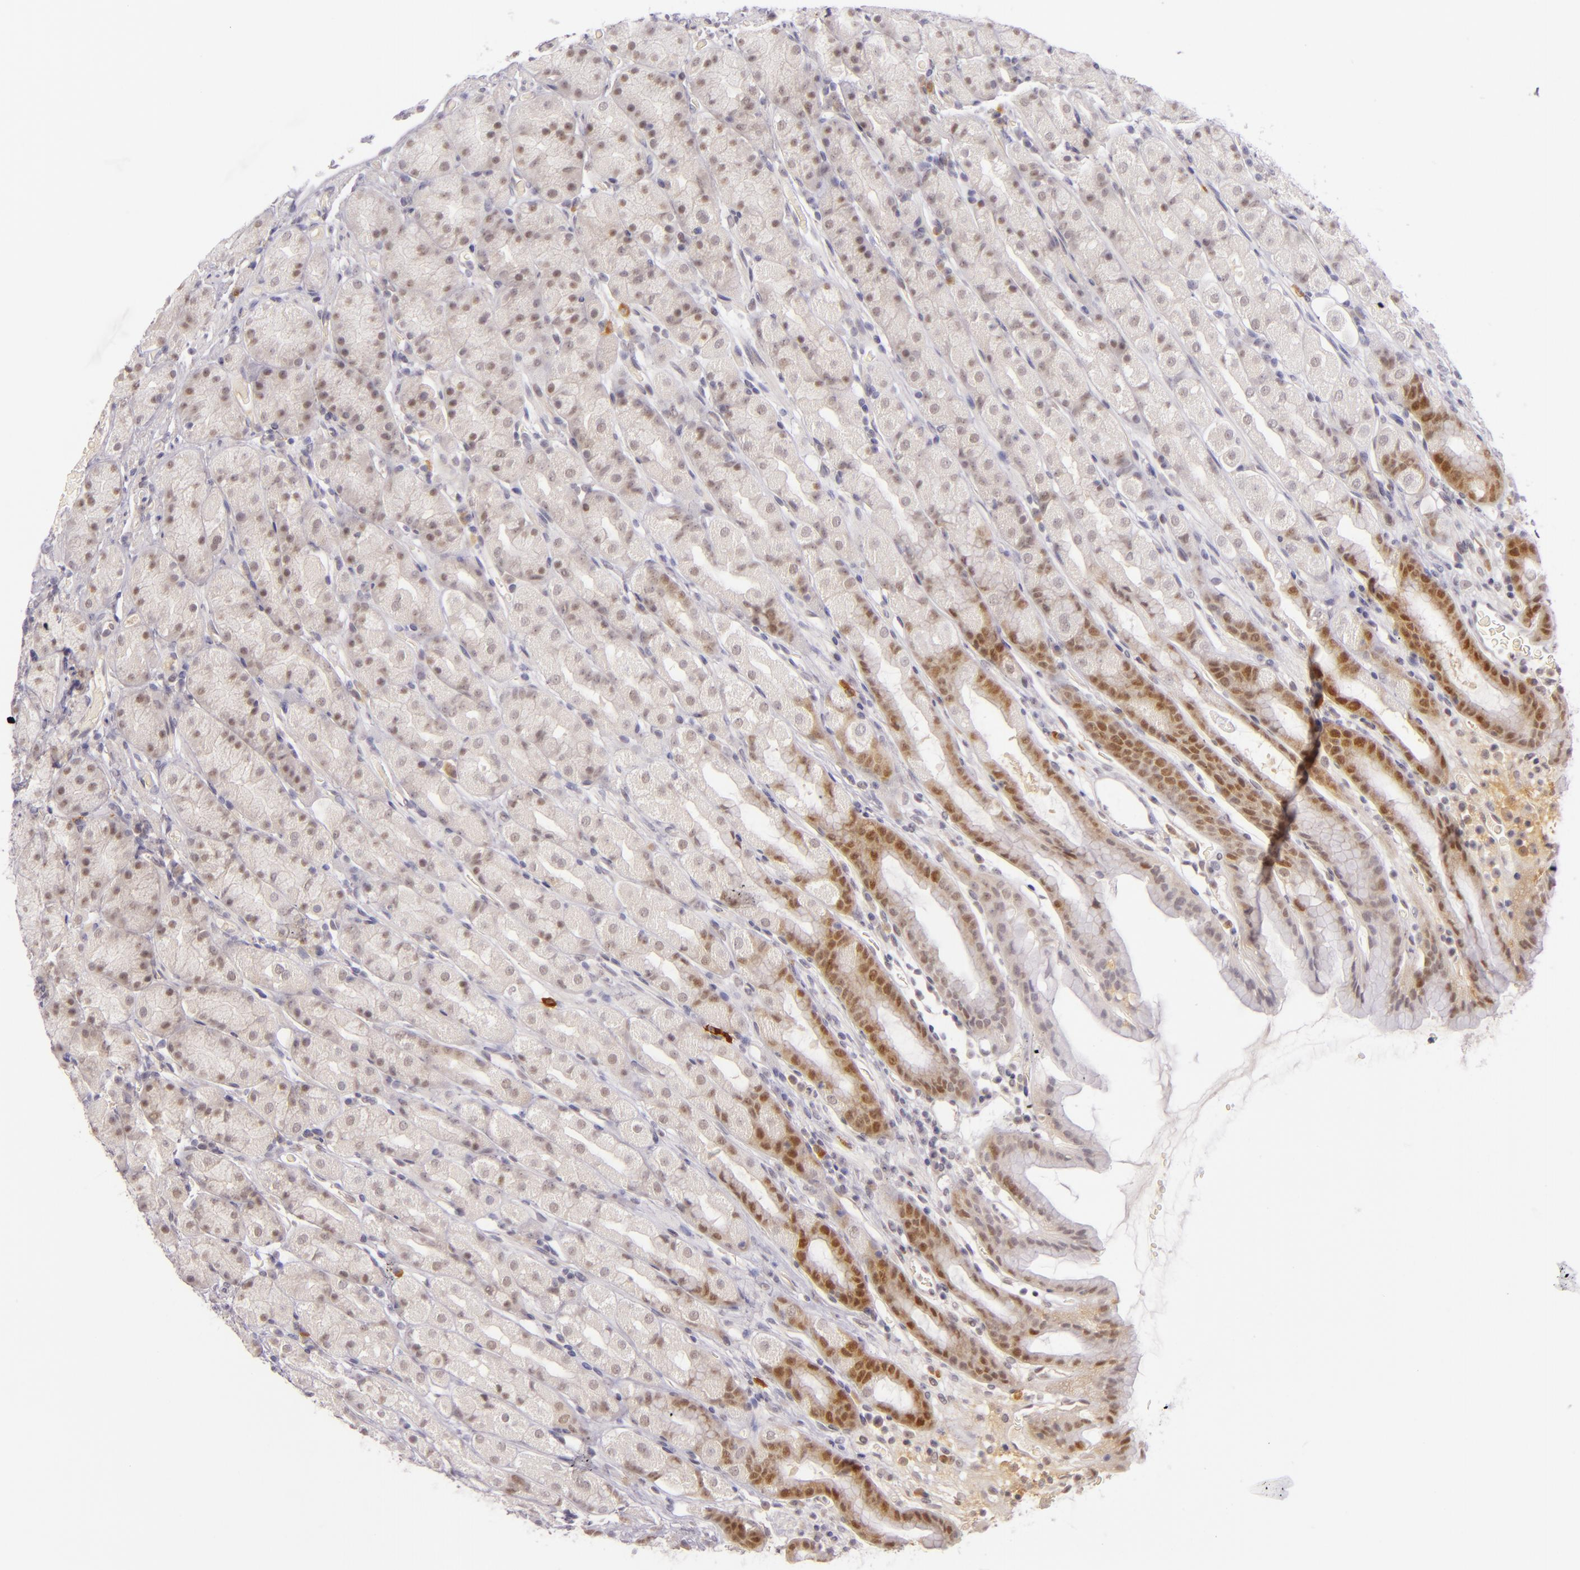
{"staining": {"intensity": "moderate", "quantity": "25%-75%", "location": "cytoplasmic/membranous,nuclear"}, "tissue": "stomach", "cell_type": "Glandular cells", "image_type": "normal", "snomed": [{"axis": "morphology", "description": "Normal tissue, NOS"}, {"axis": "topography", "description": "Stomach, upper"}], "caption": "Protein expression analysis of benign human stomach reveals moderate cytoplasmic/membranous,nuclear positivity in about 25%-75% of glandular cells.", "gene": "CSE1L", "patient": {"sex": "male", "age": 68}}